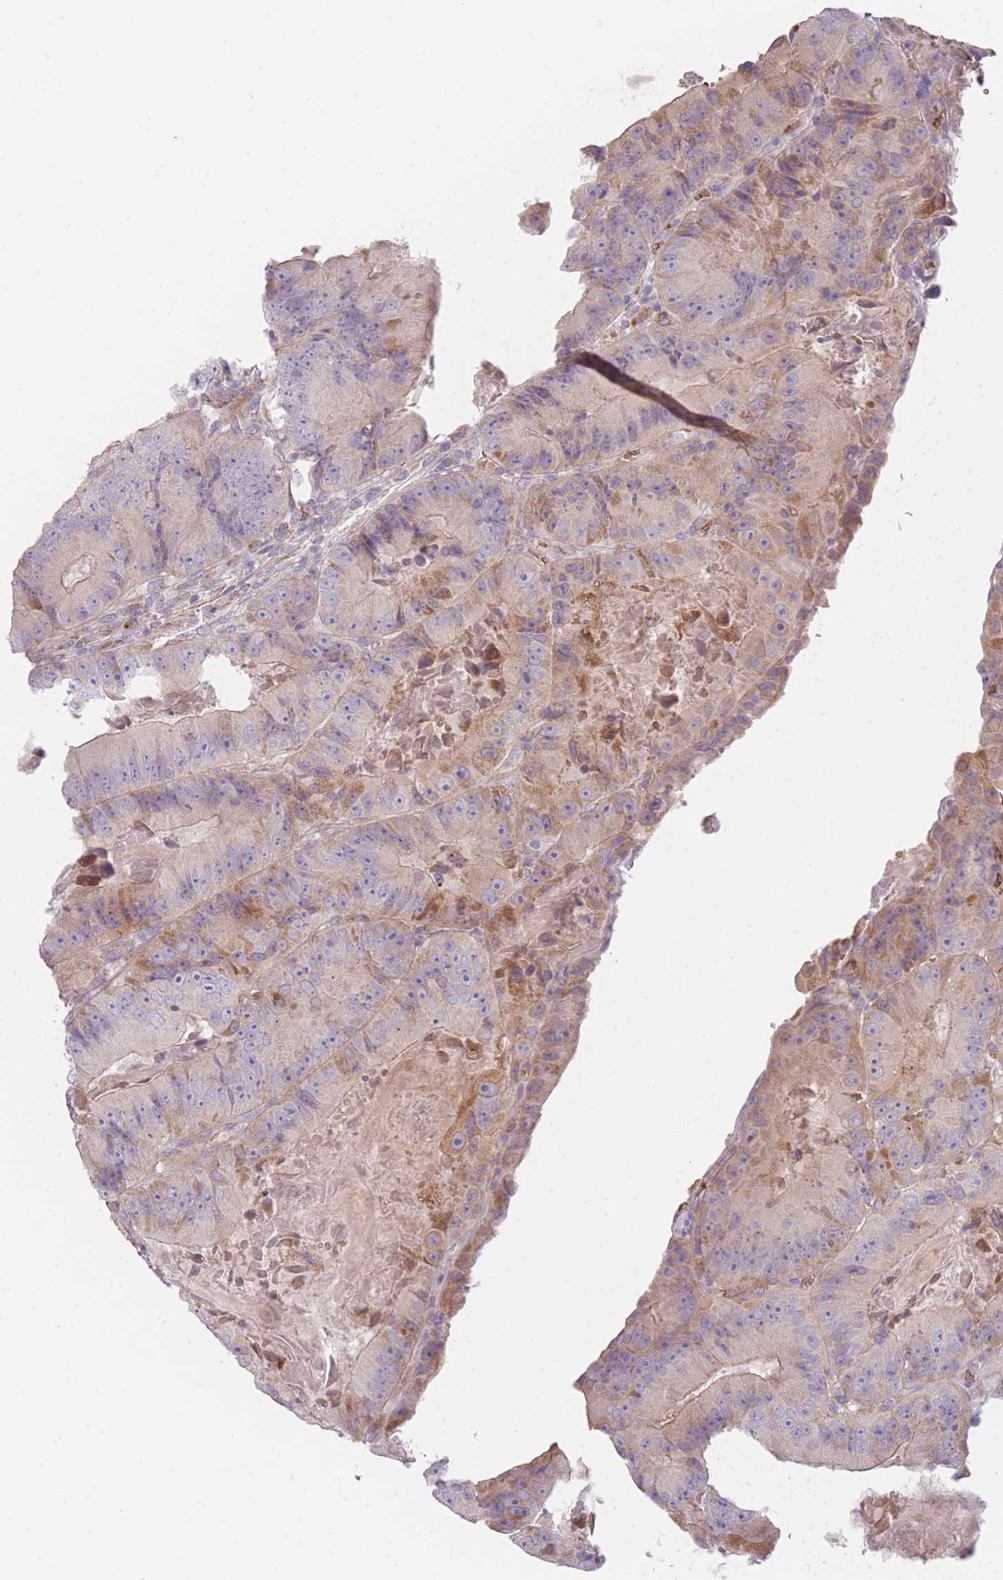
{"staining": {"intensity": "moderate", "quantity": "<25%", "location": "cytoplasmic/membranous"}, "tissue": "colorectal cancer", "cell_type": "Tumor cells", "image_type": "cancer", "snomed": [{"axis": "morphology", "description": "Adenocarcinoma, NOS"}, {"axis": "topography", "description": "Colon"}], "caption": "Immunohistochemical staining of human colorectal cancer (adenocarcinoma) shows low levels of moderate cytoplasmic/membranous protein staining in approximately <25% of tumor cells.", "gene": "SMPD4", "patient": {"sex": "female", "age": 86}}